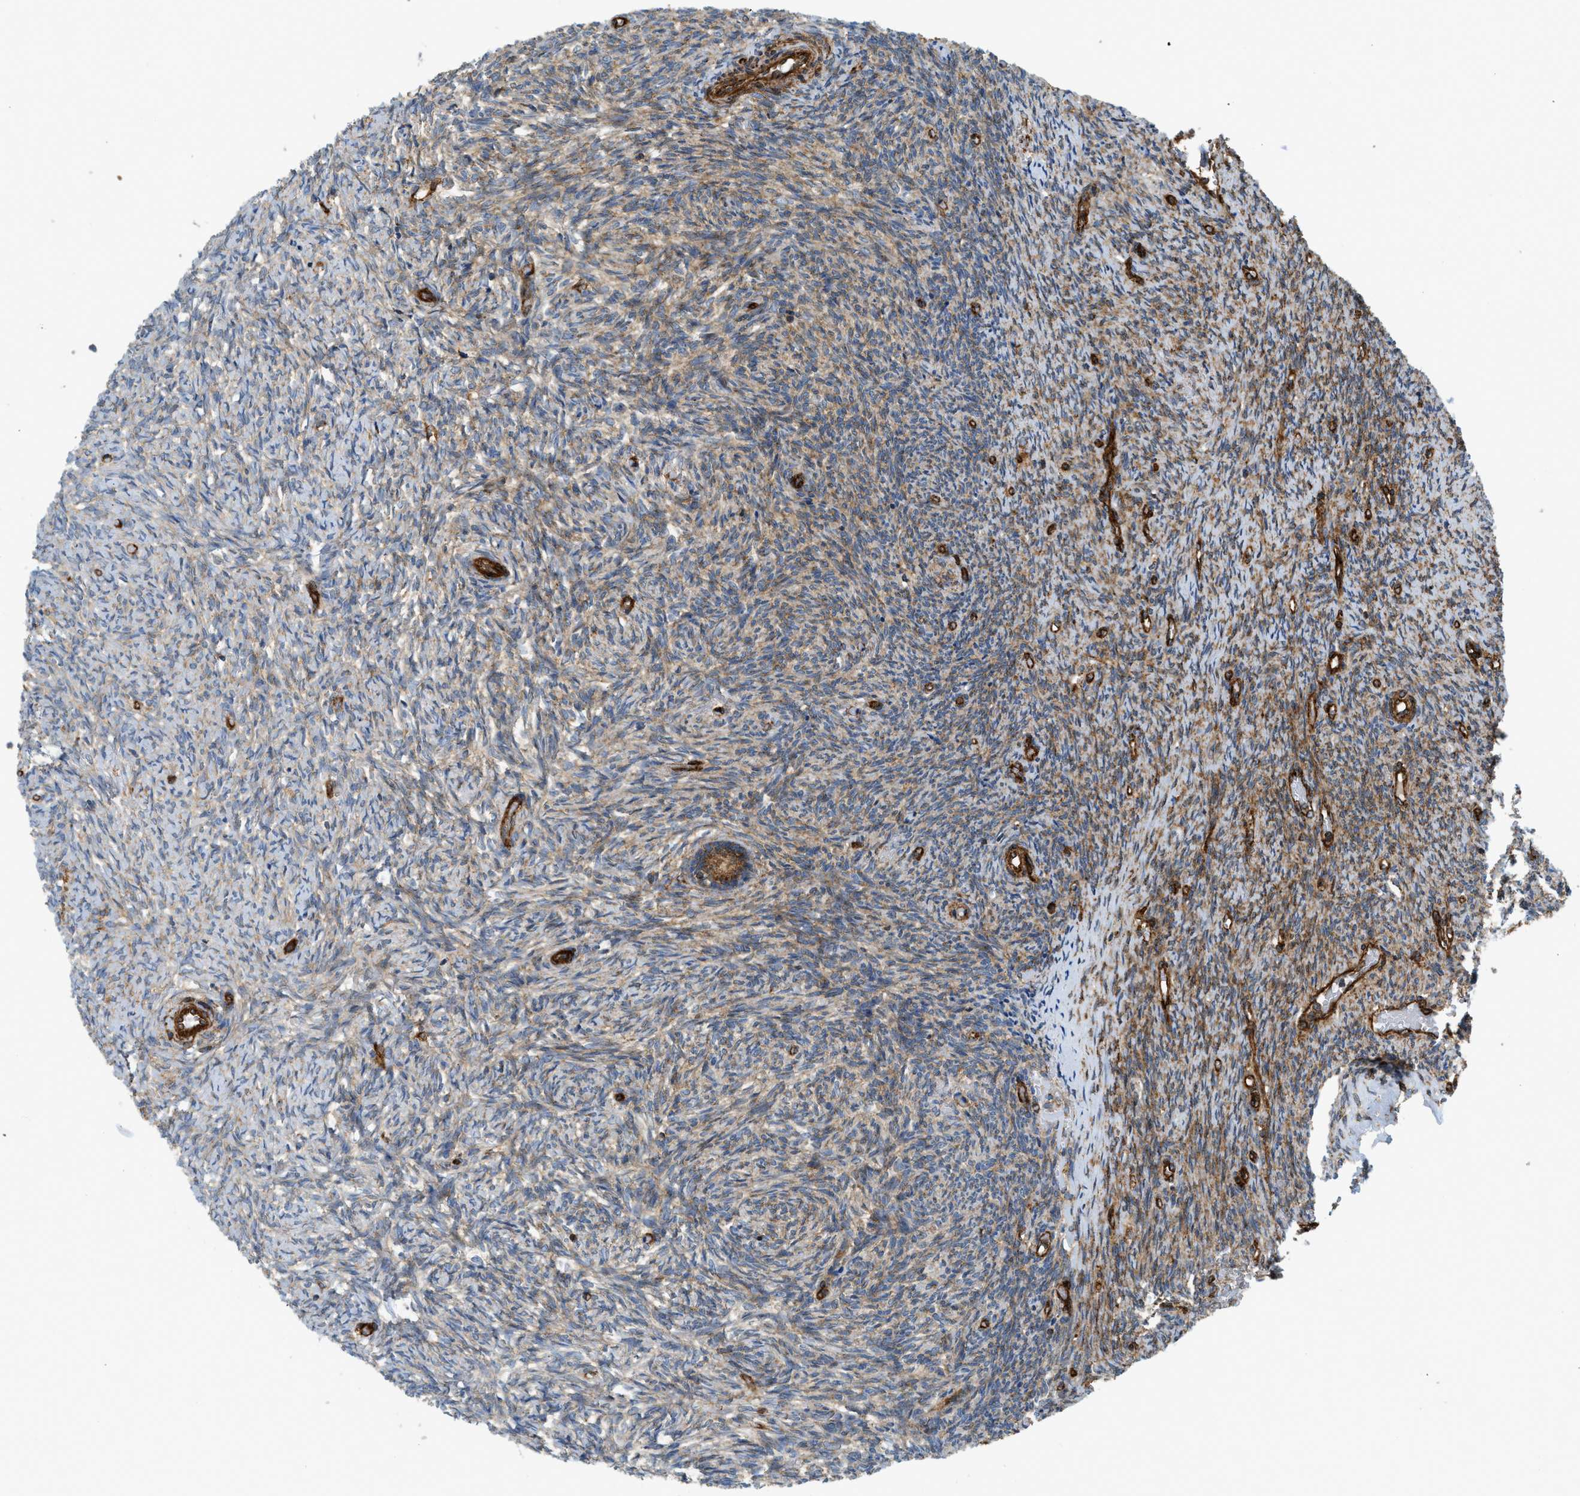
{"staining": {"intensity": "strong", "quantity": "25%-75%", "location": "cytoplasmic/membranous"}, "tissue": "ovary", "cell_type": "Follicle cells", "image_type": "normal", "snomed": [{"axis": "morphology", "description": "Normal tissue, NOS"}, {"axis": "topography", "description": "Ovary"}], "caption": "A brown stain labels strong cytoplasmic/membranous staining of a protein in follicle cells of normal ovary. Immunohistochemistry stains the protein of interest in brown and the nuclei are stained blue.", "gene": "HIP1", "patient": {"sex": "female", "age": 41}}